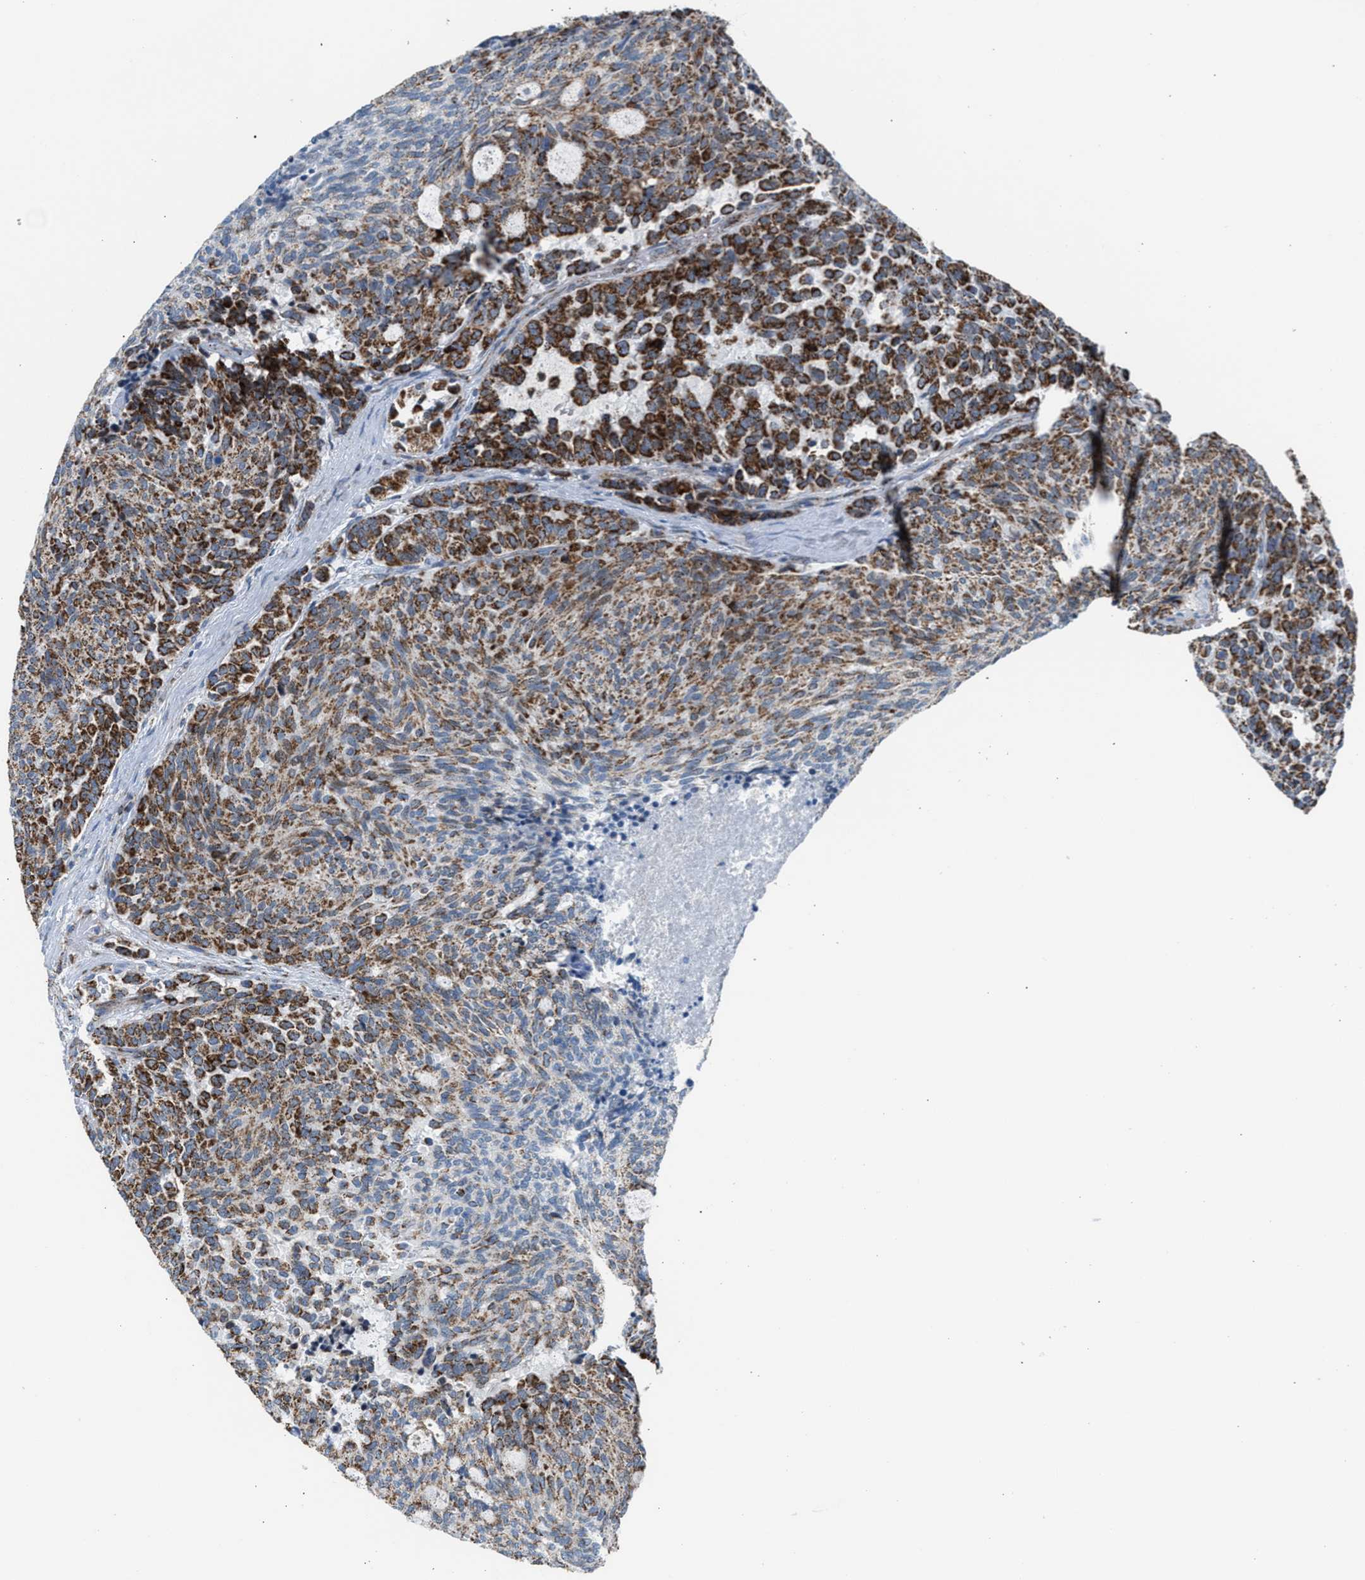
{"staining": {"intensity": "strong", "quantity": ">75%", "location": "cytoplasmic/membranous"}, "tissue": "carcinoid", "cell_type": "Tumor cells", "image_type": "cancer", "snomed": [{"axis": "morphology", "description": "Carcinoid, malignant, NOS"}, {"axis": "topography", "description": "Pancreas"}], "caption": "Human carcinoid (malignant) stained with a brown dye displays strong cytoplasmic/membranous positive positivity in approximately >75% of tumor cells.", "gene": "PMPCA", "patient": {"sex": "female", "age": 54}}